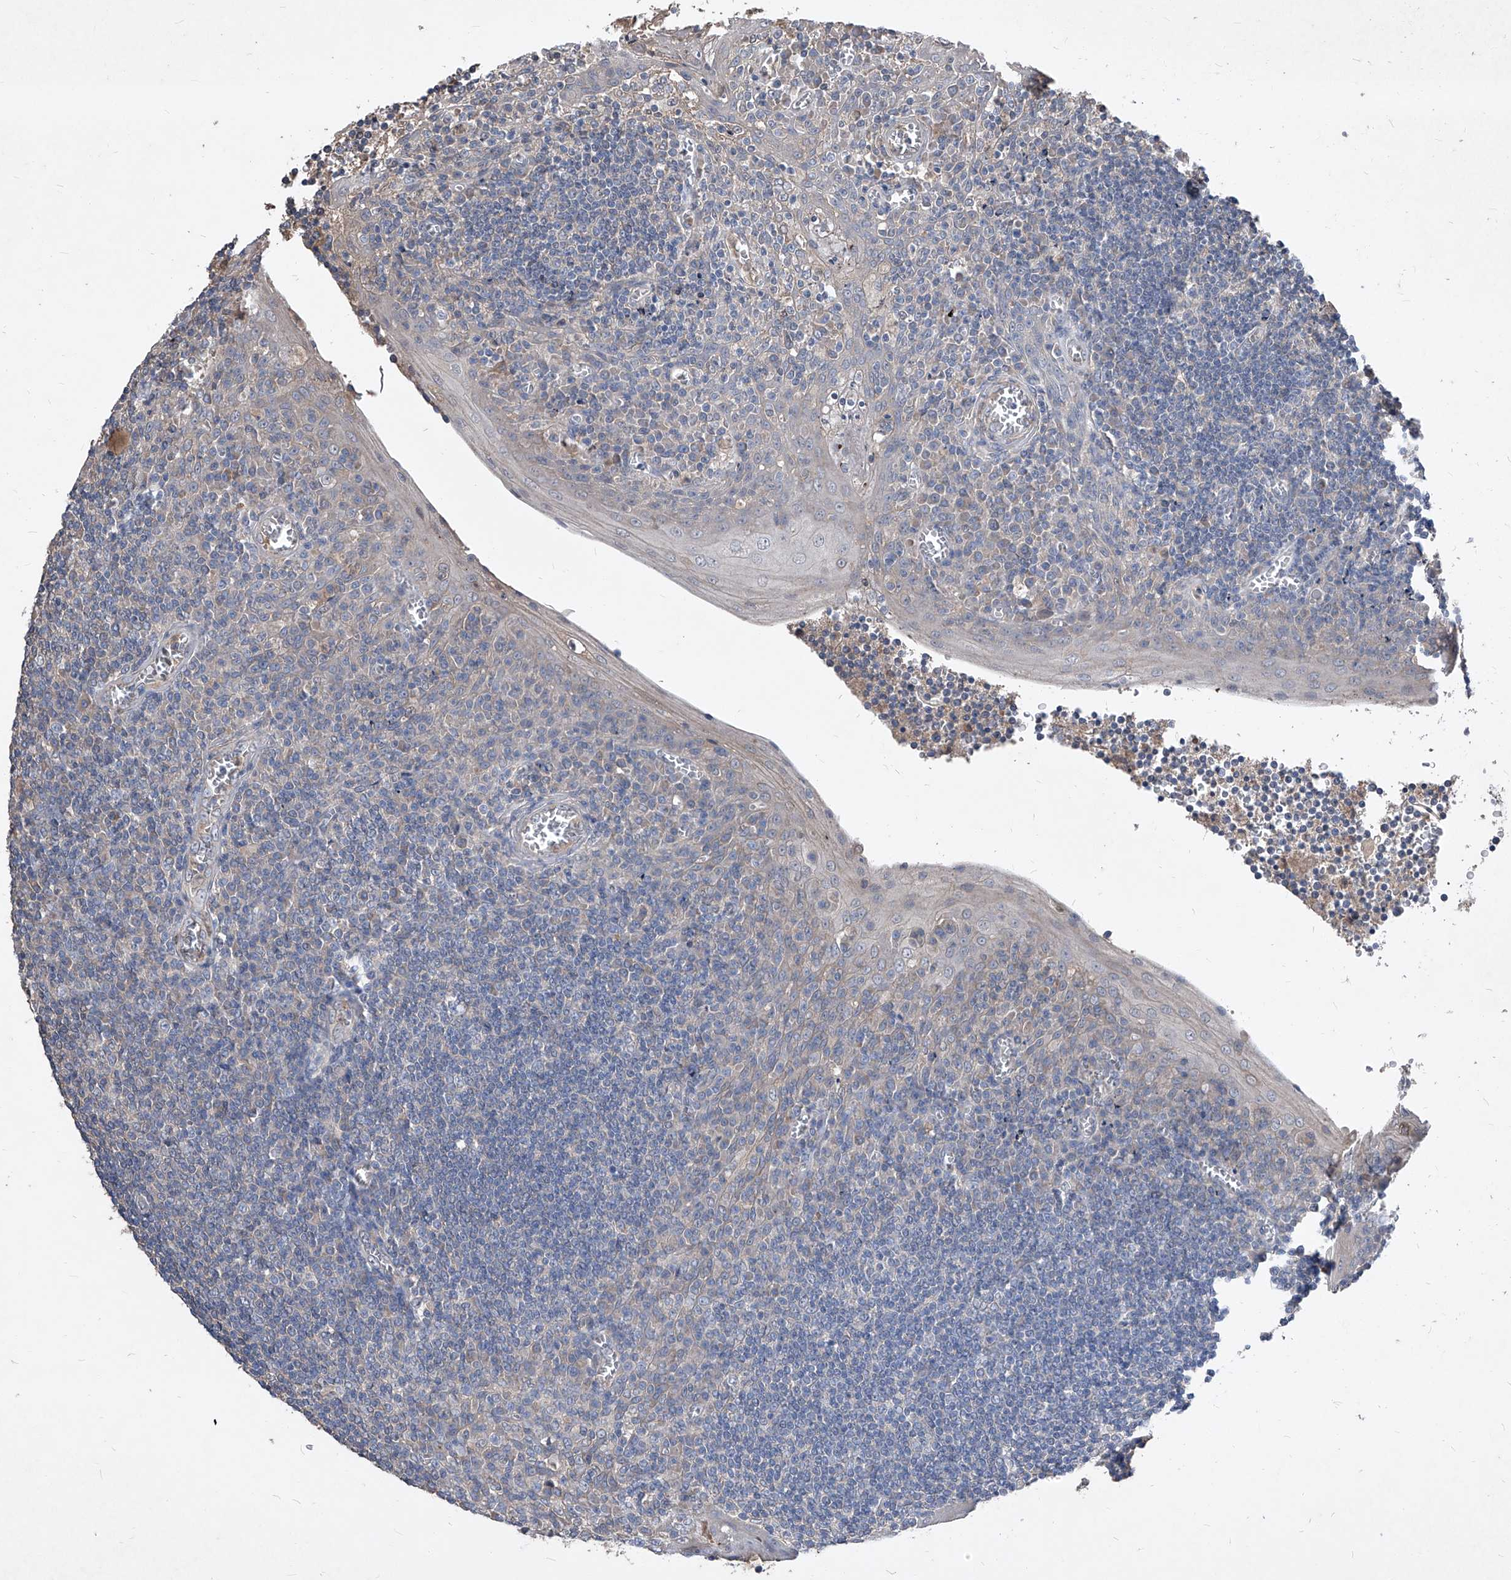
{"staining": {"intensity": "negative", "quantity": "none", "location": "none"}, "tissue": "tonsil", "cell_type": "Germinal center cells", "image_type": "normal", "snomed": [{"axis": "morphology", "description": "Normal tissue, NOS"}, {"axis": "topography", "description": "Tonsil"}], "caption": "IHC photomicrograph of benign tonsil stained for a protein (brown), which reveals no staining in germinal center cells. (DAB immunohistochemistry visualized using brightfield microscopy, high magnification).", "gene": "SYNGR1", "patient": {"sex": "male", "age": 27}}